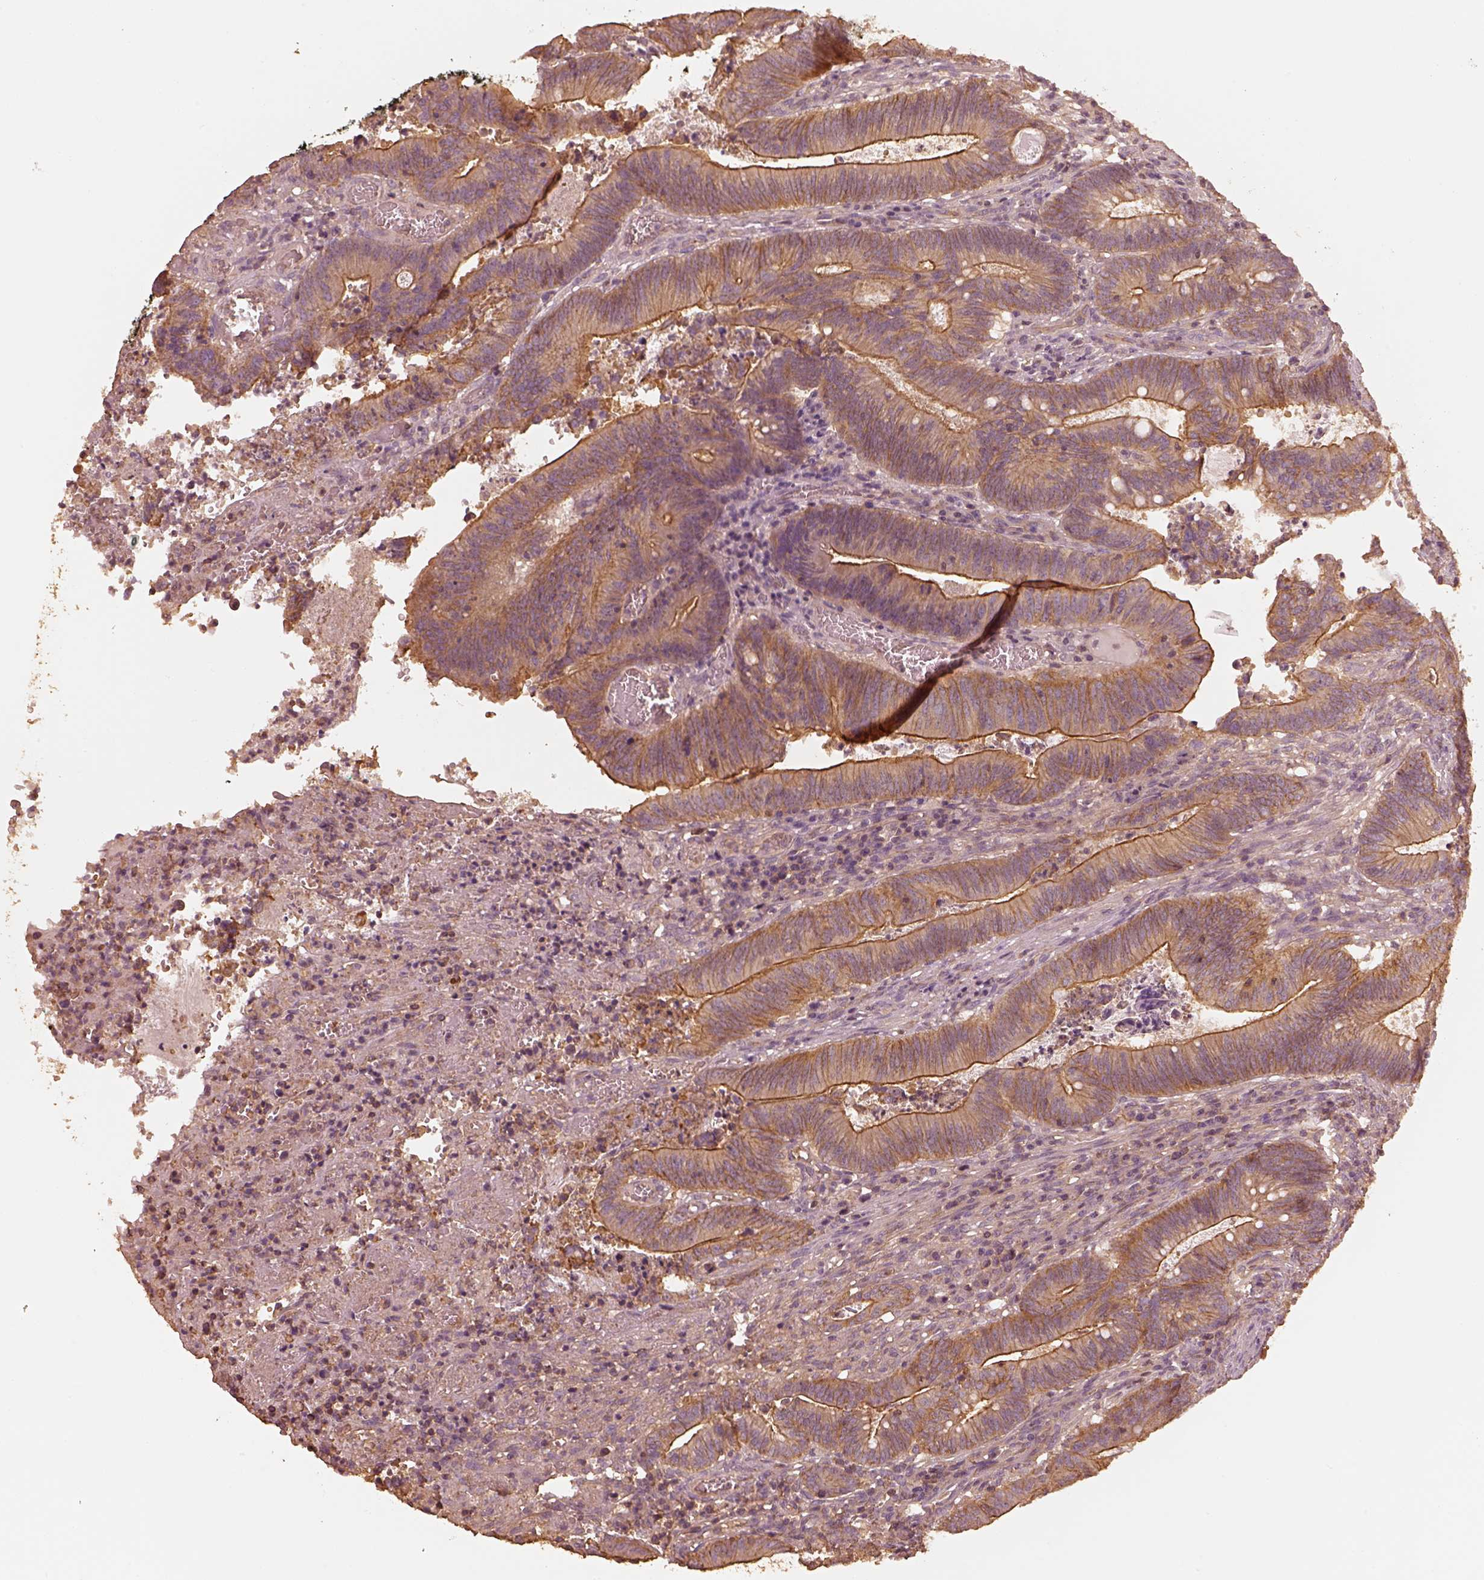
{"staining": {"intensity": "strong", "quantity": "25%-75%", "location": "cytoplasmic/membranous"}, "tissue": "colorectal cancer", "cell_type": "Tumor cells", "image_type": "cancer", "snomed": [{"axis": "morphology", "description": "Adenocarcinoma, NOS"}, {"axis": "topography", "description": "Colon"}], "caption": "Colorectal cancer (adenocarcinoma) stained with DAB IHC demonstrates high levels of strong cytoplasmic/membranous positivity in about 25%-75% of tumor cells.", "gene": "WDR7", "patient": {"sex": "female", "age": 70}}